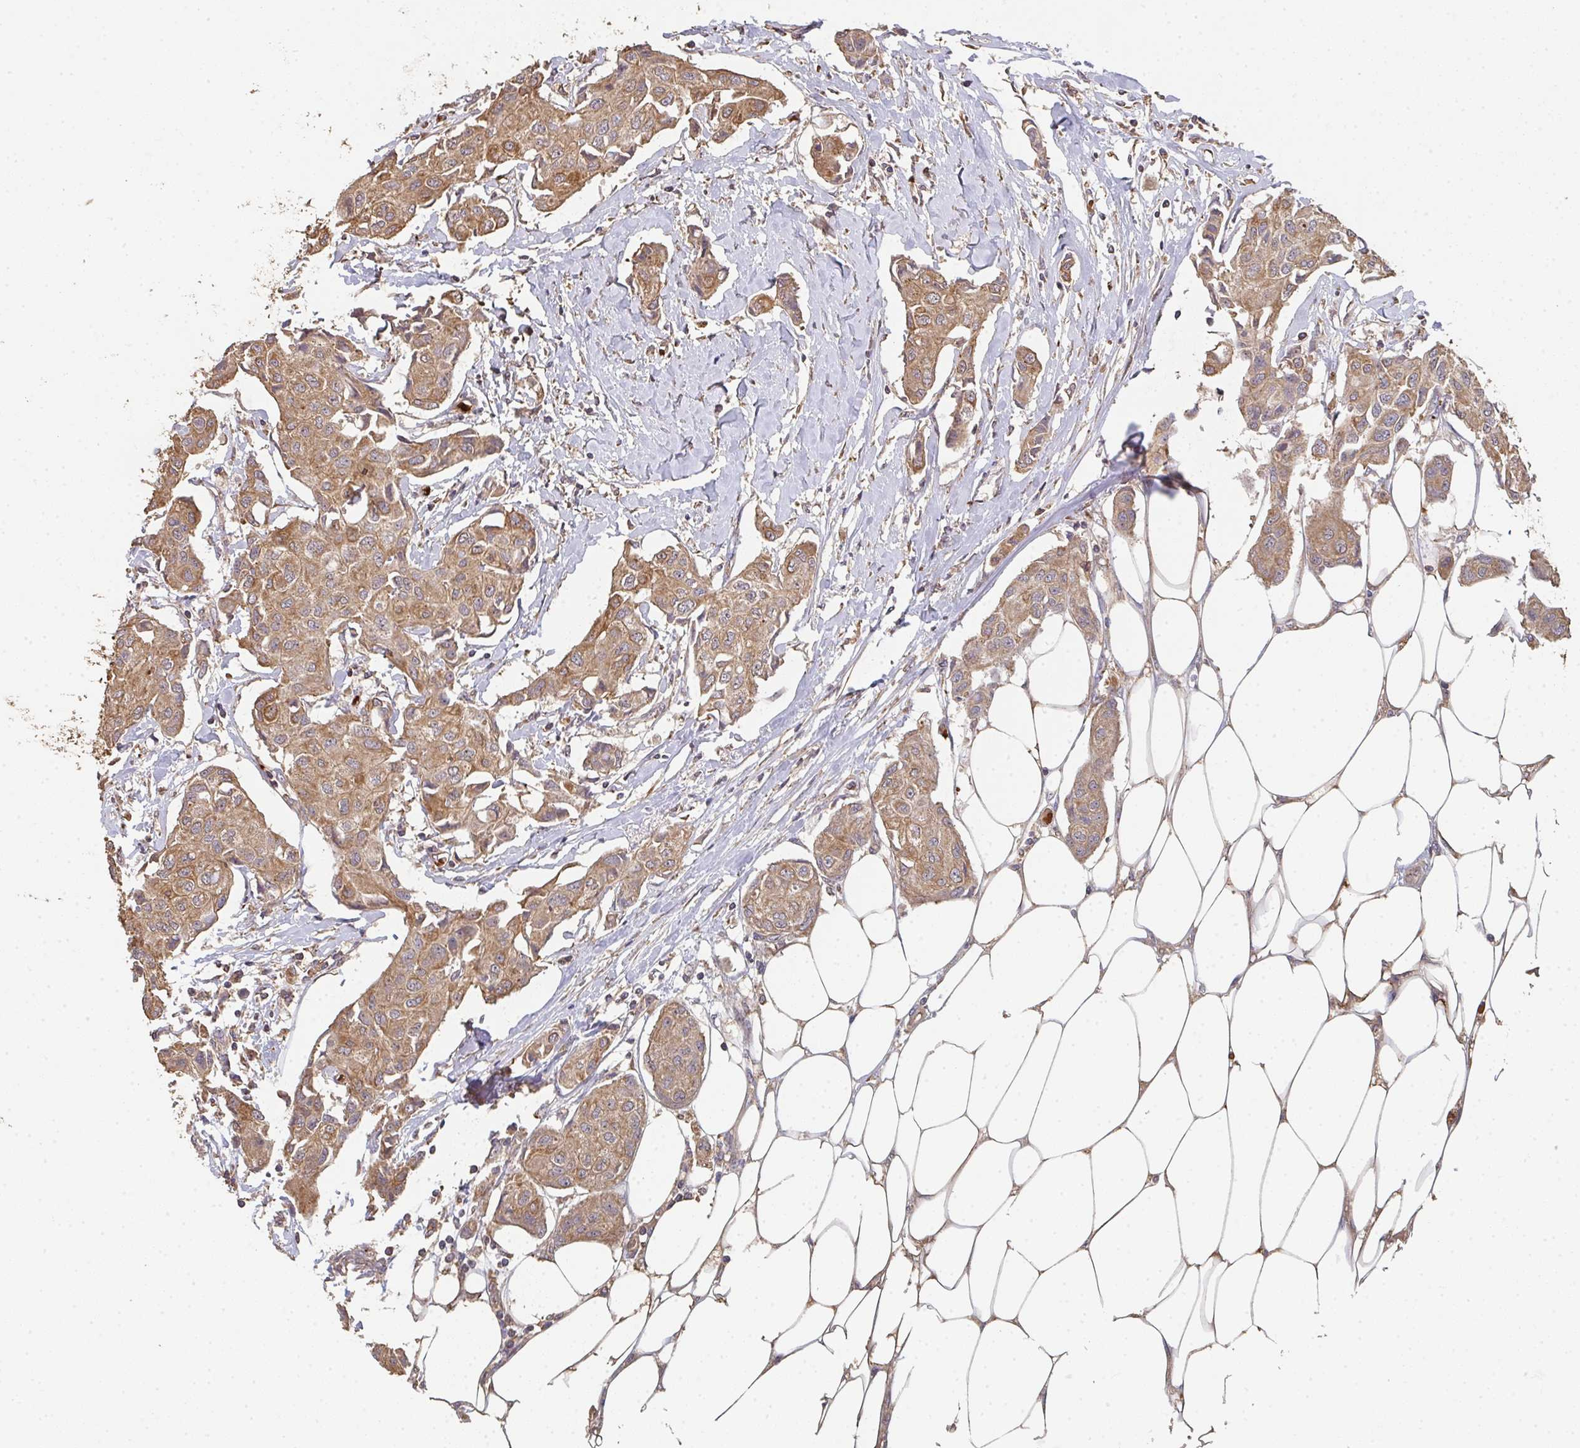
{"staining": {"intensity": "moderate", "quantity": ">75%", "location": "cytoplasmic/membranous"}, "tissue": "breast cancer", "cell_type": "Tumor cells", "image_type": "cancer", "snomed": [{"axis": "morphology", "description": "Duct carcinoma"}, {"axis": "topography", "description": "Breast"}, {"axis": "topography", "description": "Lymph node"}], "caption": "Moderate cytoplasmic/membranous protein positivity is present in approximately >75% of tumor cells in breast infiltrating ductal carcinoma. The staining was performed using DAB to visualize the protein expression in brown, while the nuclei were stained in blue with hematoxylin (Magnification: 20x).", "gene": "POLG", "patient": {"sex": "female", "age": 80}}